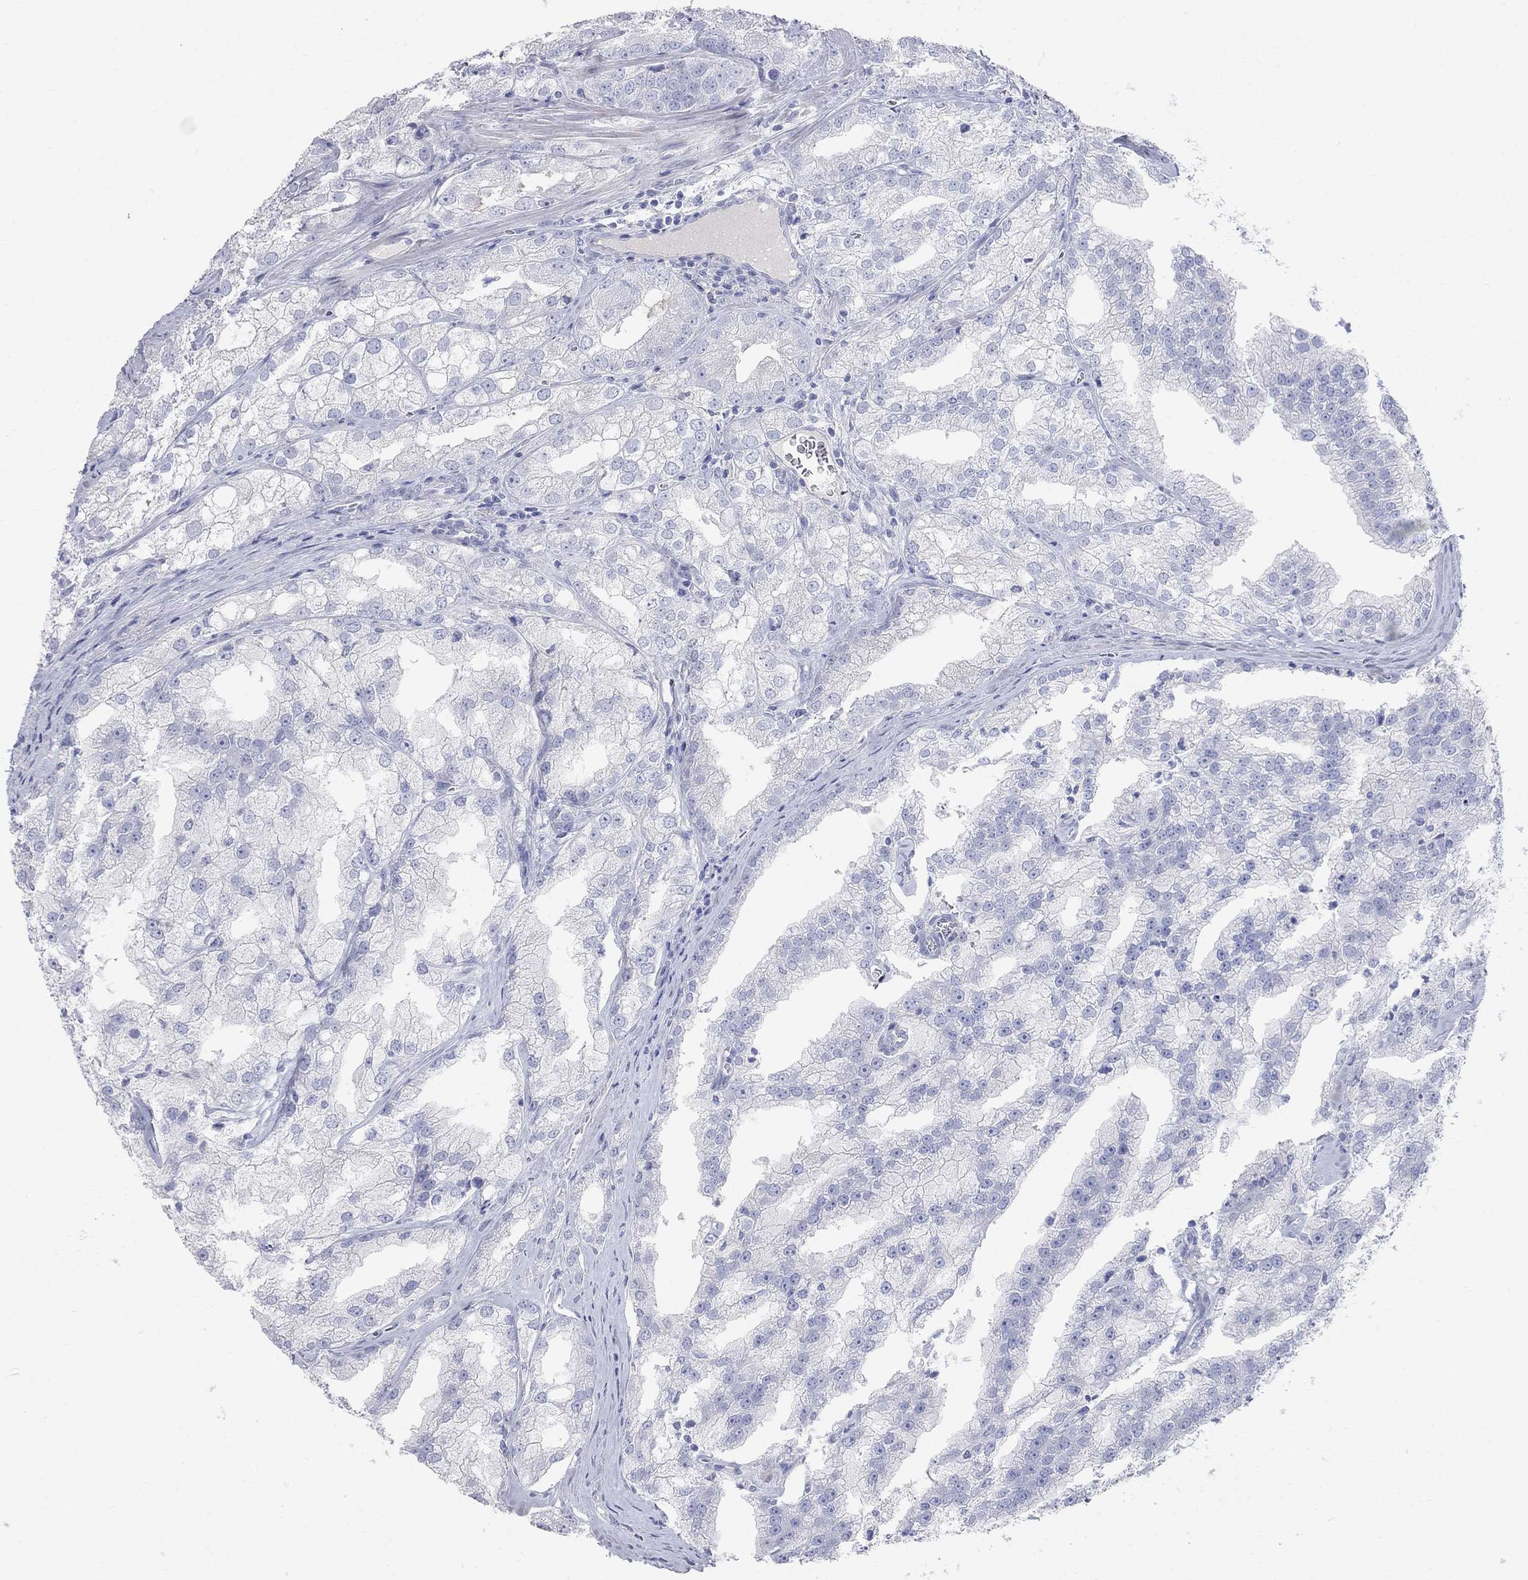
{"staining": {"intensity": "negative", "quantity": "none", "location": "none"}, "tissue": "prostate cancer", "cell_type": "Tumor cells", "image_type": "cancer", "snomed": [{"axis": "morphology", "description": "Adenocarcinoma, NOS"}, {"axis": "topography", "description": "Prostate"}], "caption": "This micrograph is of prostate cancer (adenocarcinoma) stained with immunohistochemistry (IHC) to label a protein in brown with the nuclei are counter-stained blue. There is no positivity in tumor cells.", "gene": "AOX1", "patient": {"sex": "male", "age": 70}}